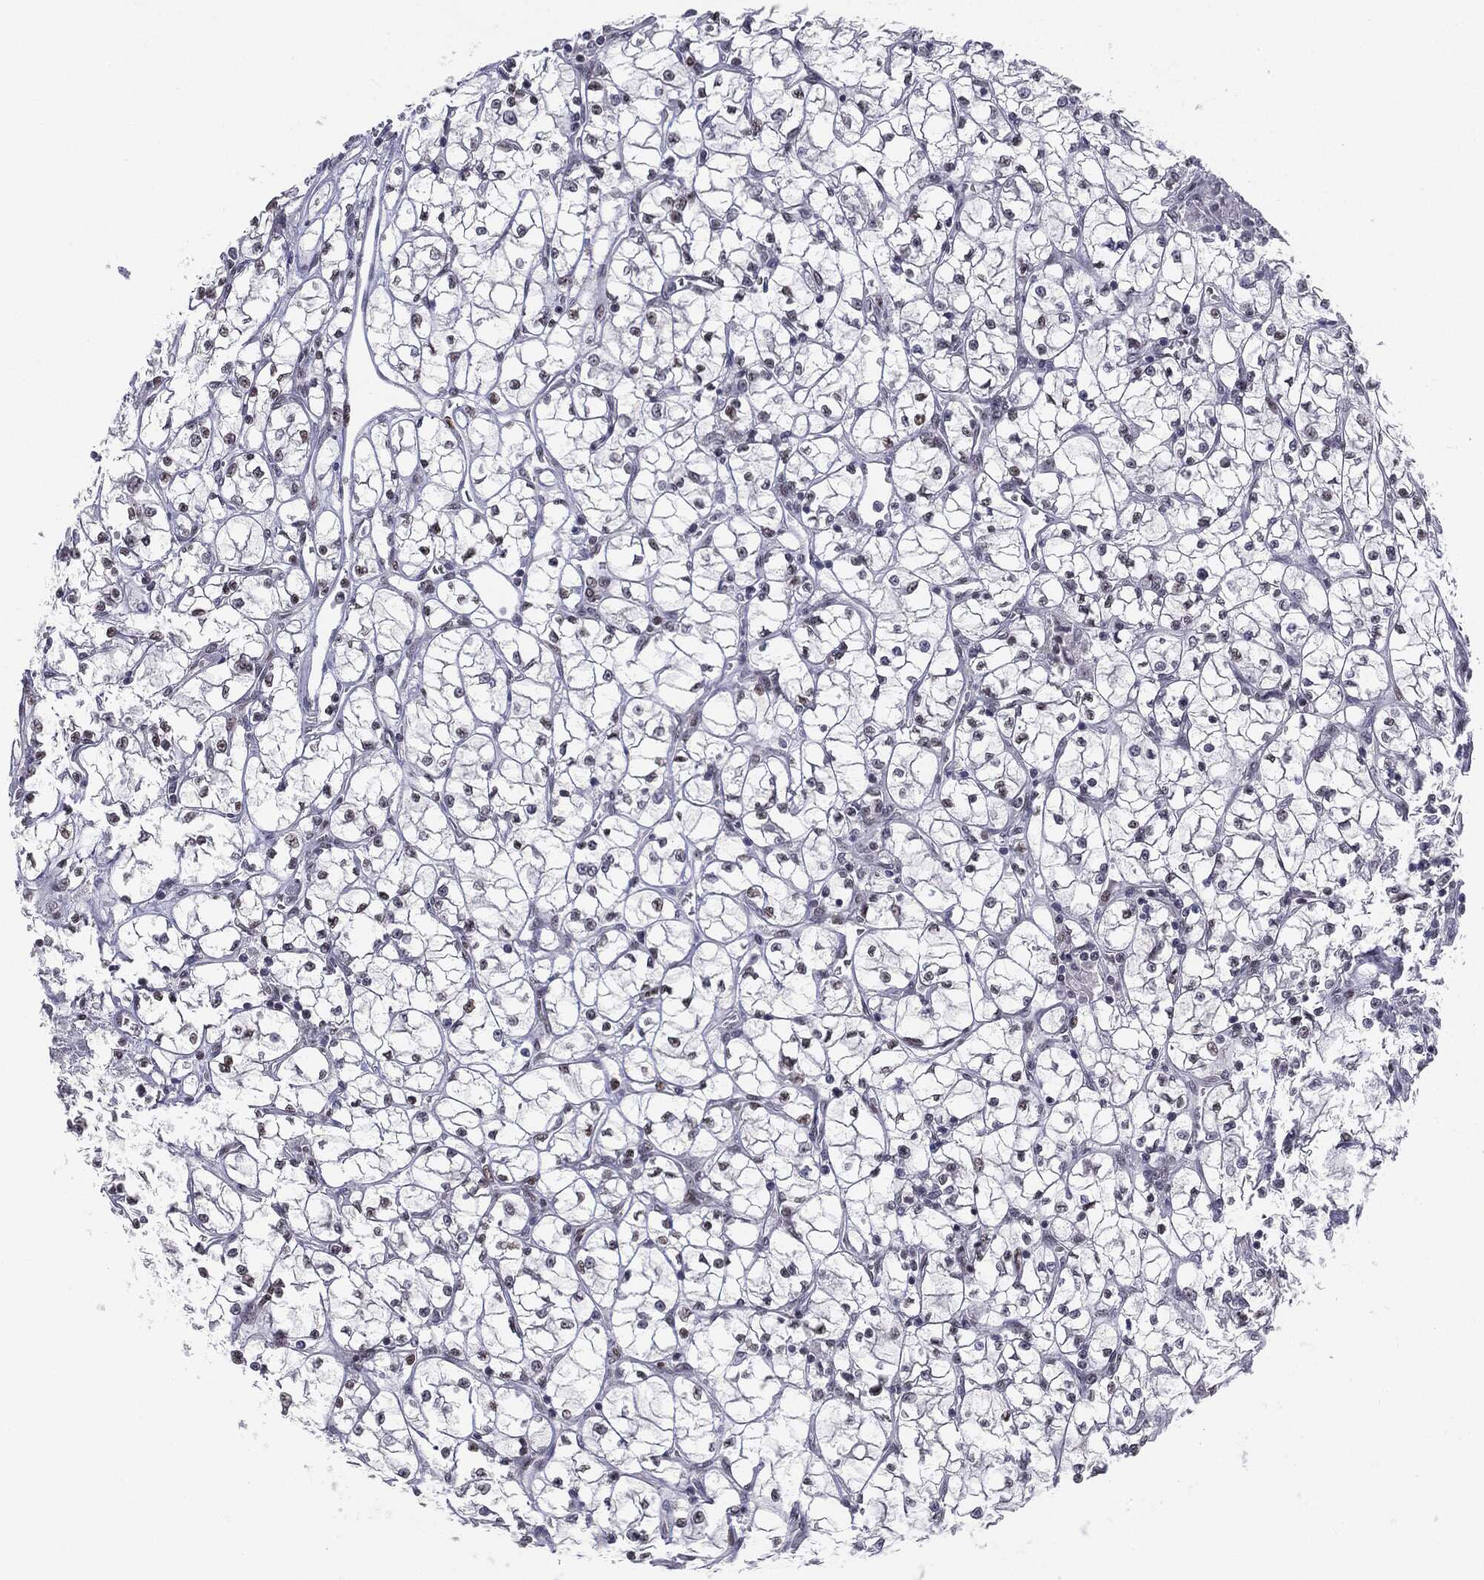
{"staining": {"intensity": "negative", "quantity": "none", "location": "none"}, "tissue": "renal cancer", "cell_type": "Tumor cells", "image_type": "cancer", "snomed": [{"axis": "morphology", "description": "Adenocarcinoma, NOS"}, {"axis": "topography", "description": "Kidney"}], "caption": "A micrograph of human renal adenocarcinoma is negative for staining in tumor cells.", "gene": "MDC1", "patient": {"sex": "female", "age": 64}}